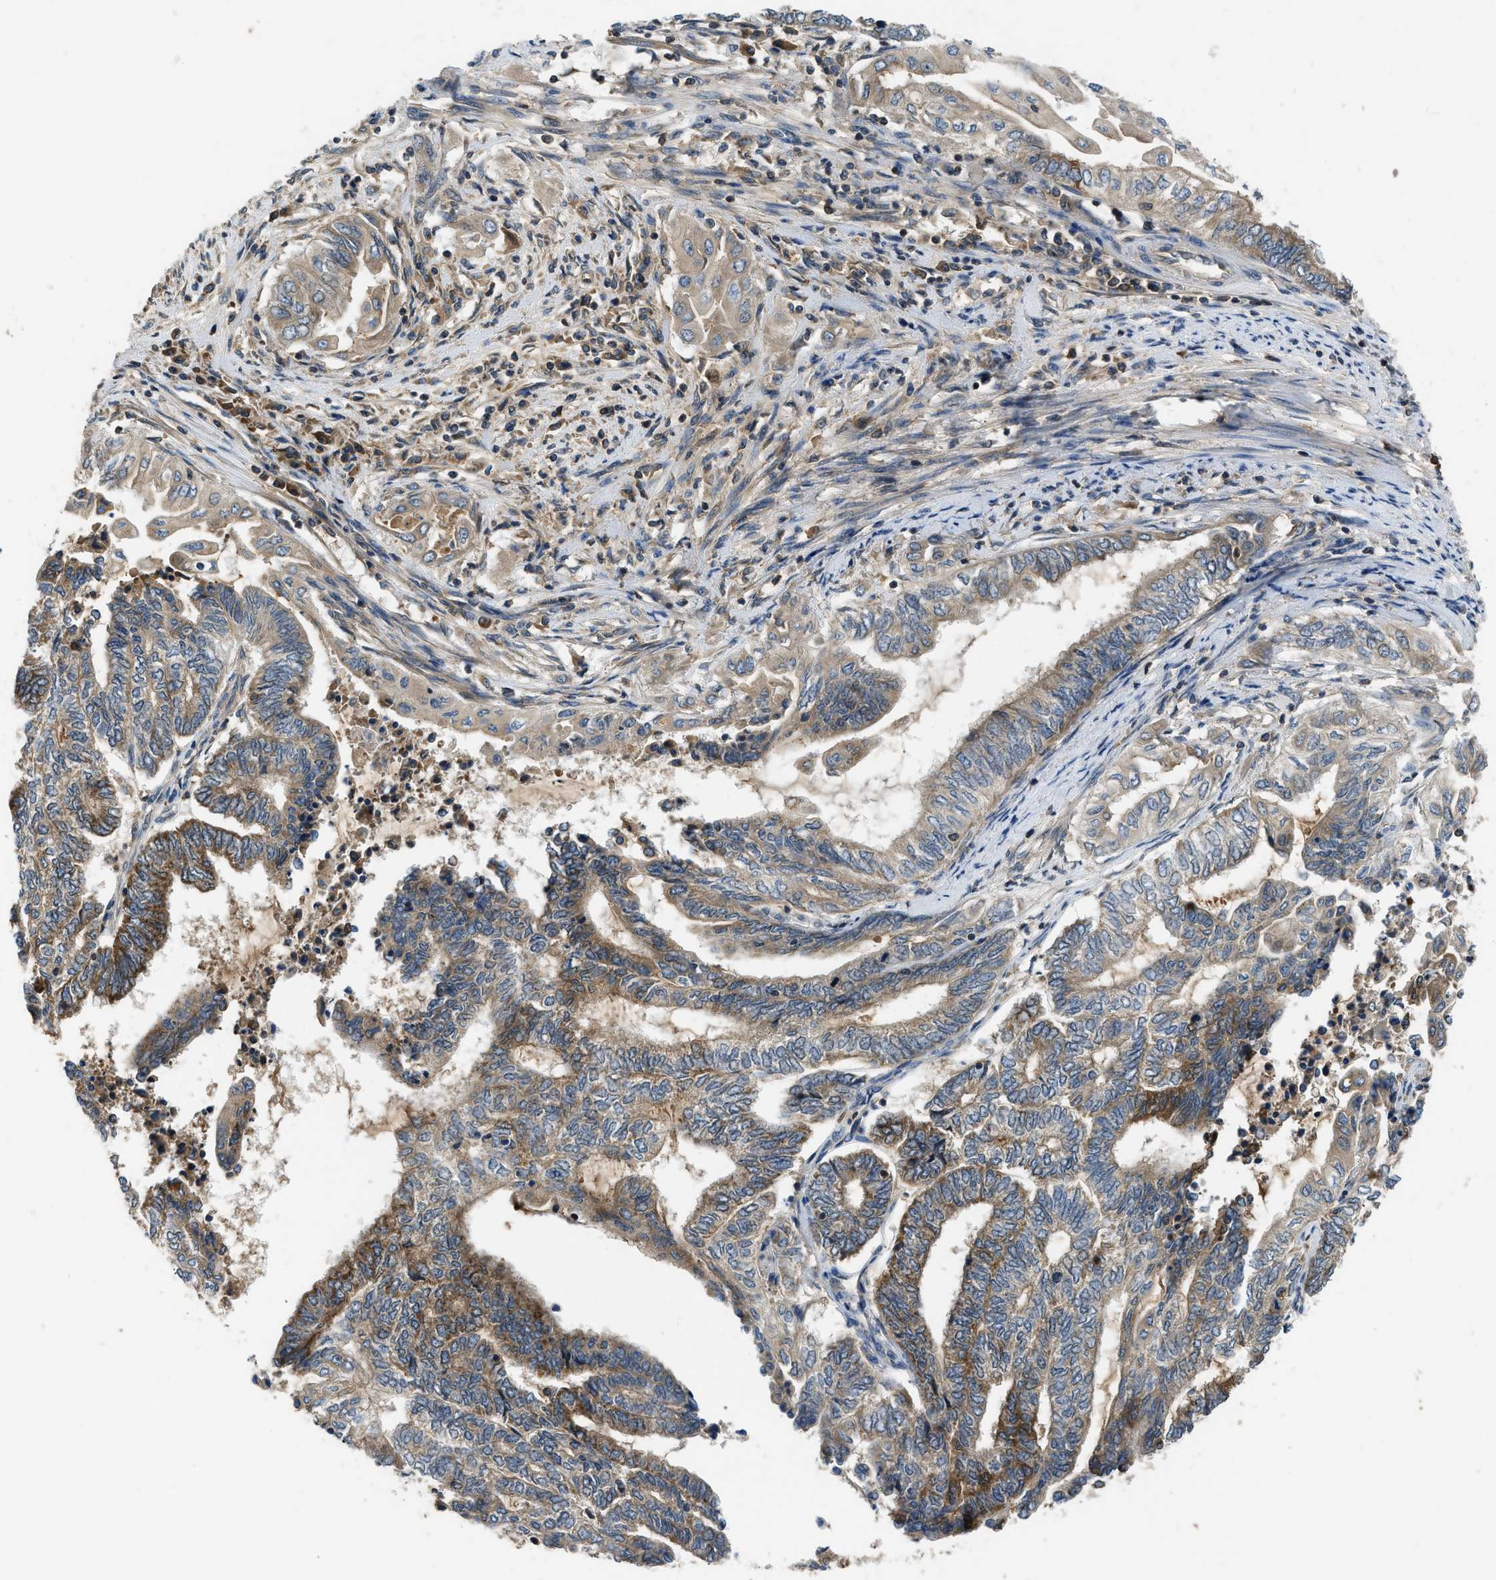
{"staining": {"intensity": "weak", "quantity": "25%-75%", "location": "cytoplasmic/membranous"}, "tissue": "endometrial cancer", "cell_type": "Tumor cells", "image_type": "cancer", "snomed": [{"axis": "morphology", "description": "Adenocarcinoma, NOS"}, {"axis": "topography", "description": "Uterus"}, {"axis": "topography", "description": "Endometrium"}], "caption": "Immunohistochemistry (IHC) image of neoplastic tissue: human endometrial cancer stained using IHC exhibits low levels of weak protein expression localized specifically in the cytoplasmic/membranous of tumor cells, appearing as a cytoplasmic/membranous brown color.", "gene": "PAFAH2", "patient": {"sex": "female", "age": 70}}